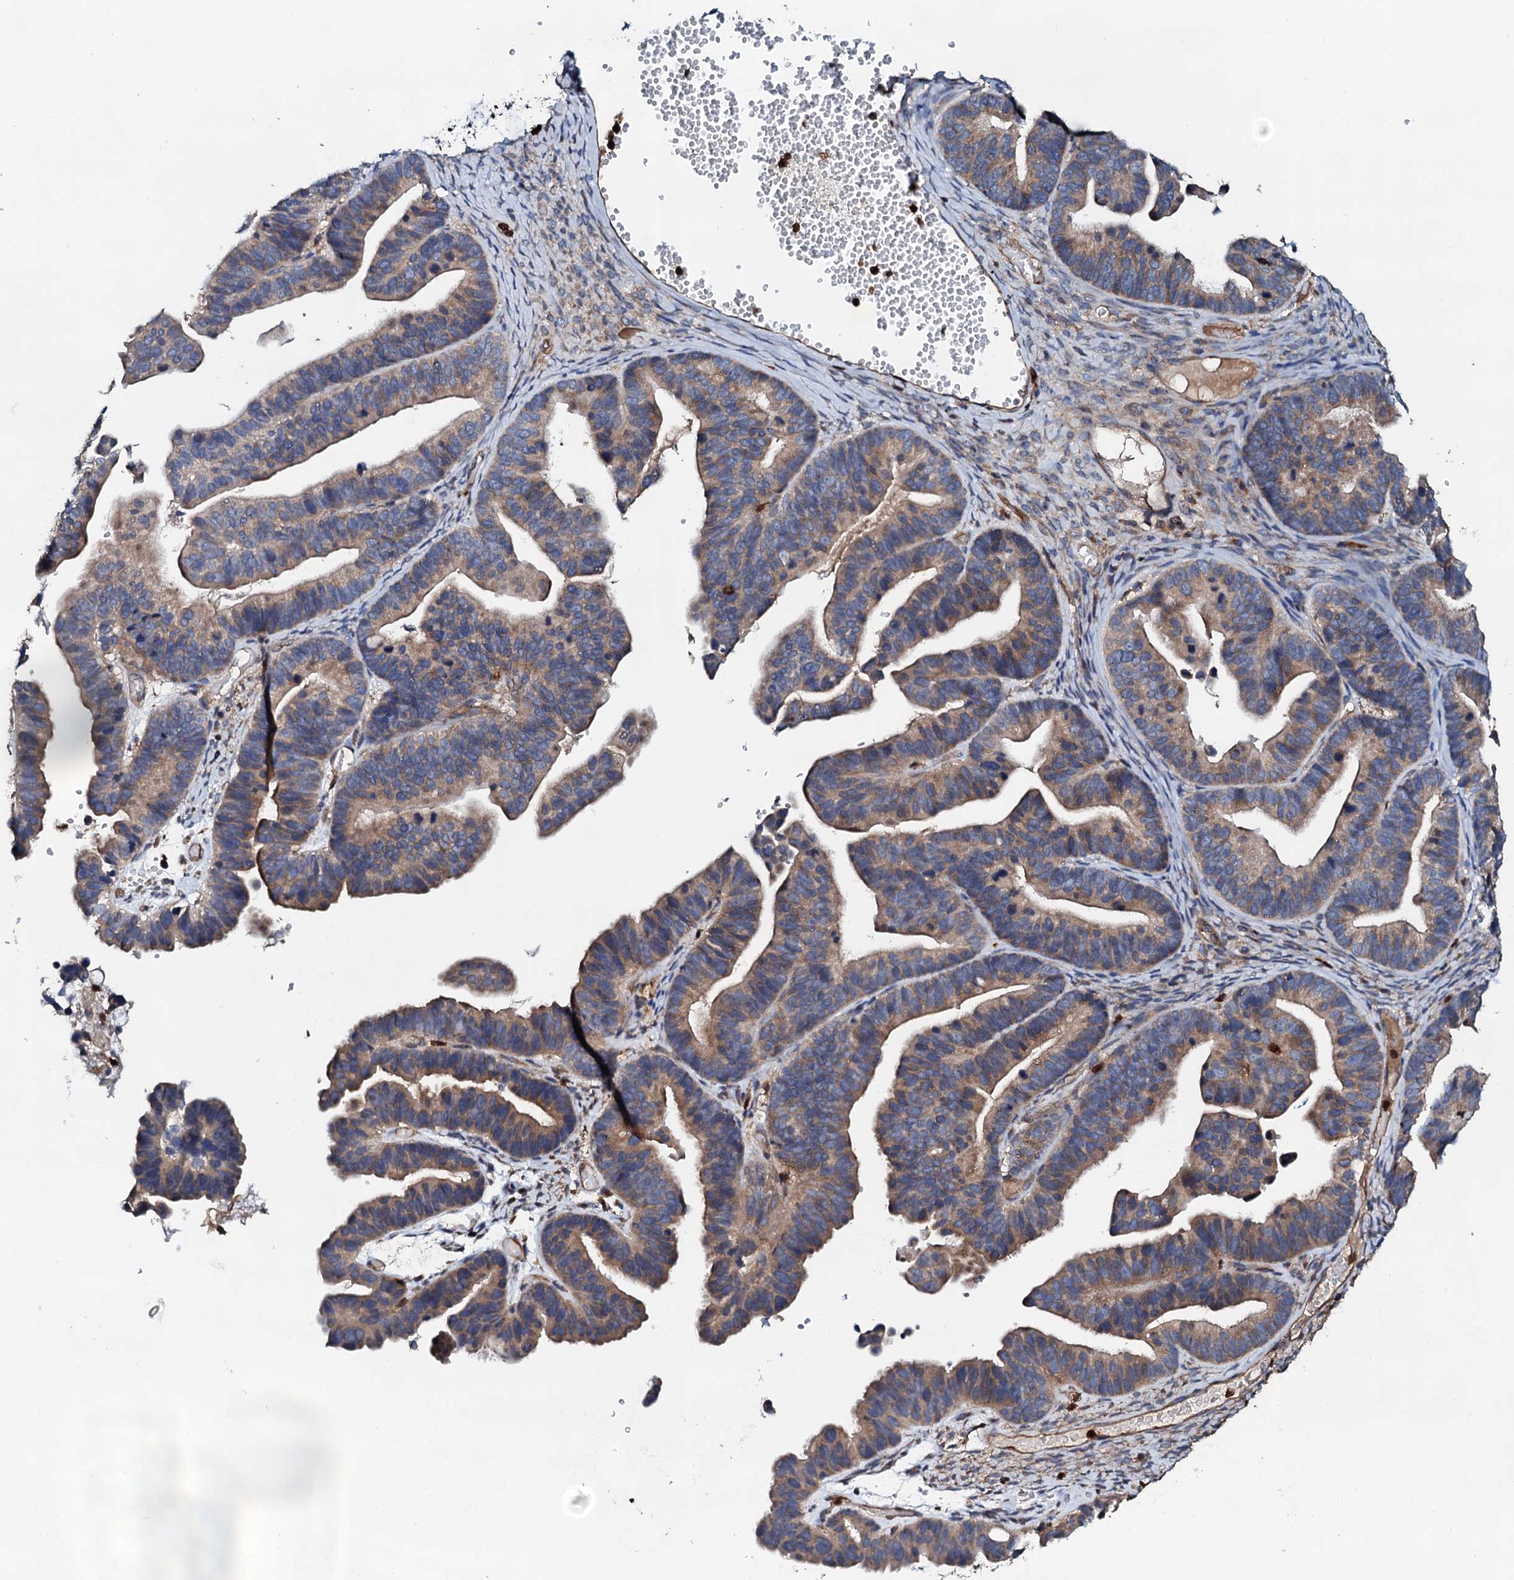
{"staining": {"intensity": "moderate", "quantity": ">75%", "location": "cytoplasmic/membranous"}, "tissue": "ovarian cancer", "cell_type": "Tumor cells", "image_type": "cancer", "snomed": [{"axis": "morphology", "description": "Cystadenocarcinoma, serous, NOS"}, {"axis": "topography", "description": "Ovary"}], "caption": "The immunohistochemical stain shows moderate cytoplasmic/membranous positivity in tumor cells of ovarian serous cystadenocarcinoma tissue.", "gene": "GRK2", "patient": {"sex": "female", "age": 56}}